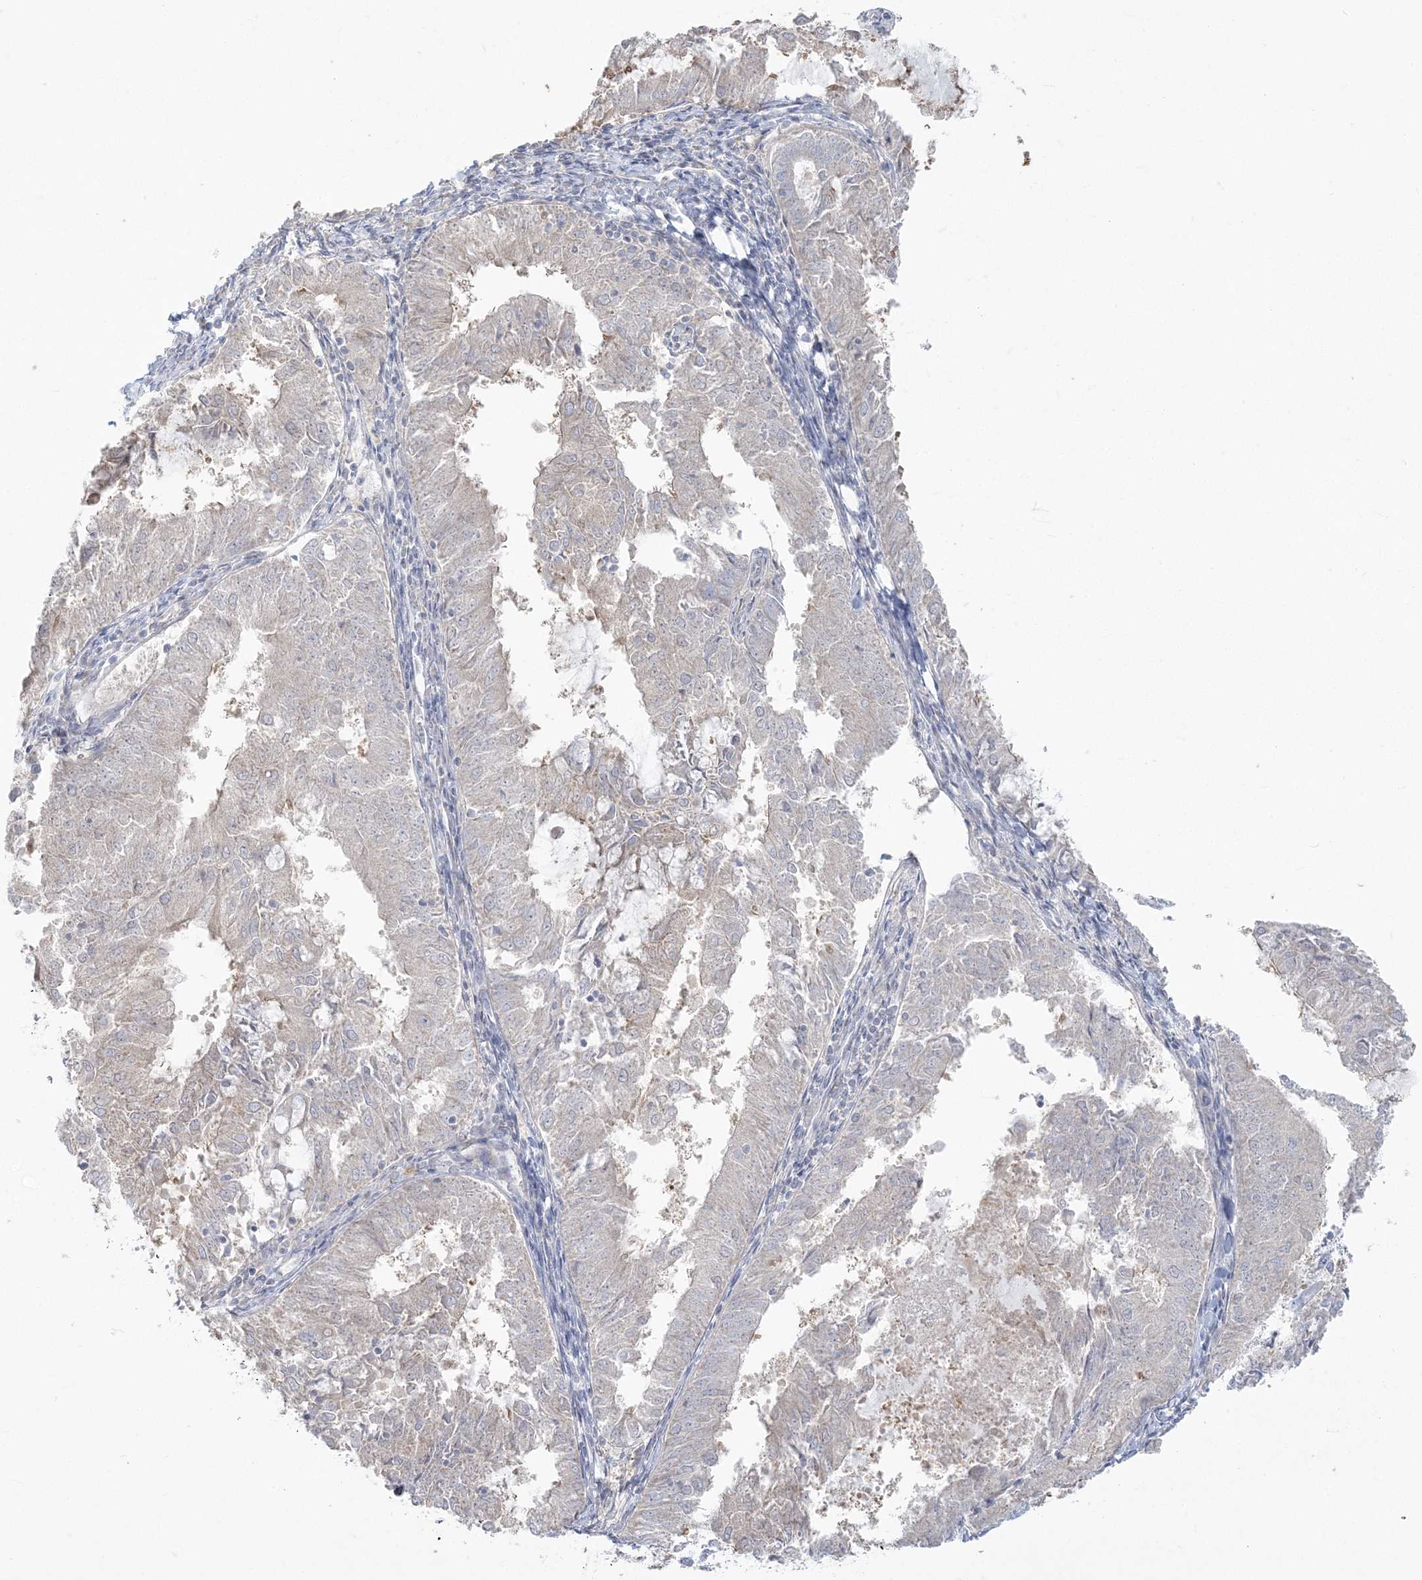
{"staining": {"intensity": "negative", "quantity": "none", "location": "none"}, "tissue": "endometrial cancer", "cell_type": "Tumor cells", "image_type": "cancer", "snomed": [{"axis": "morphology", "description": "Adenocarcinoma, NOS"}, {"axis": "topography", "description": "Endometrium"}], "caption": "Tumor cells are negative for protein expression in human endometrial cancer.", "gene": "ZC3H6", "patient": {"sex": "female", "age": 57}}